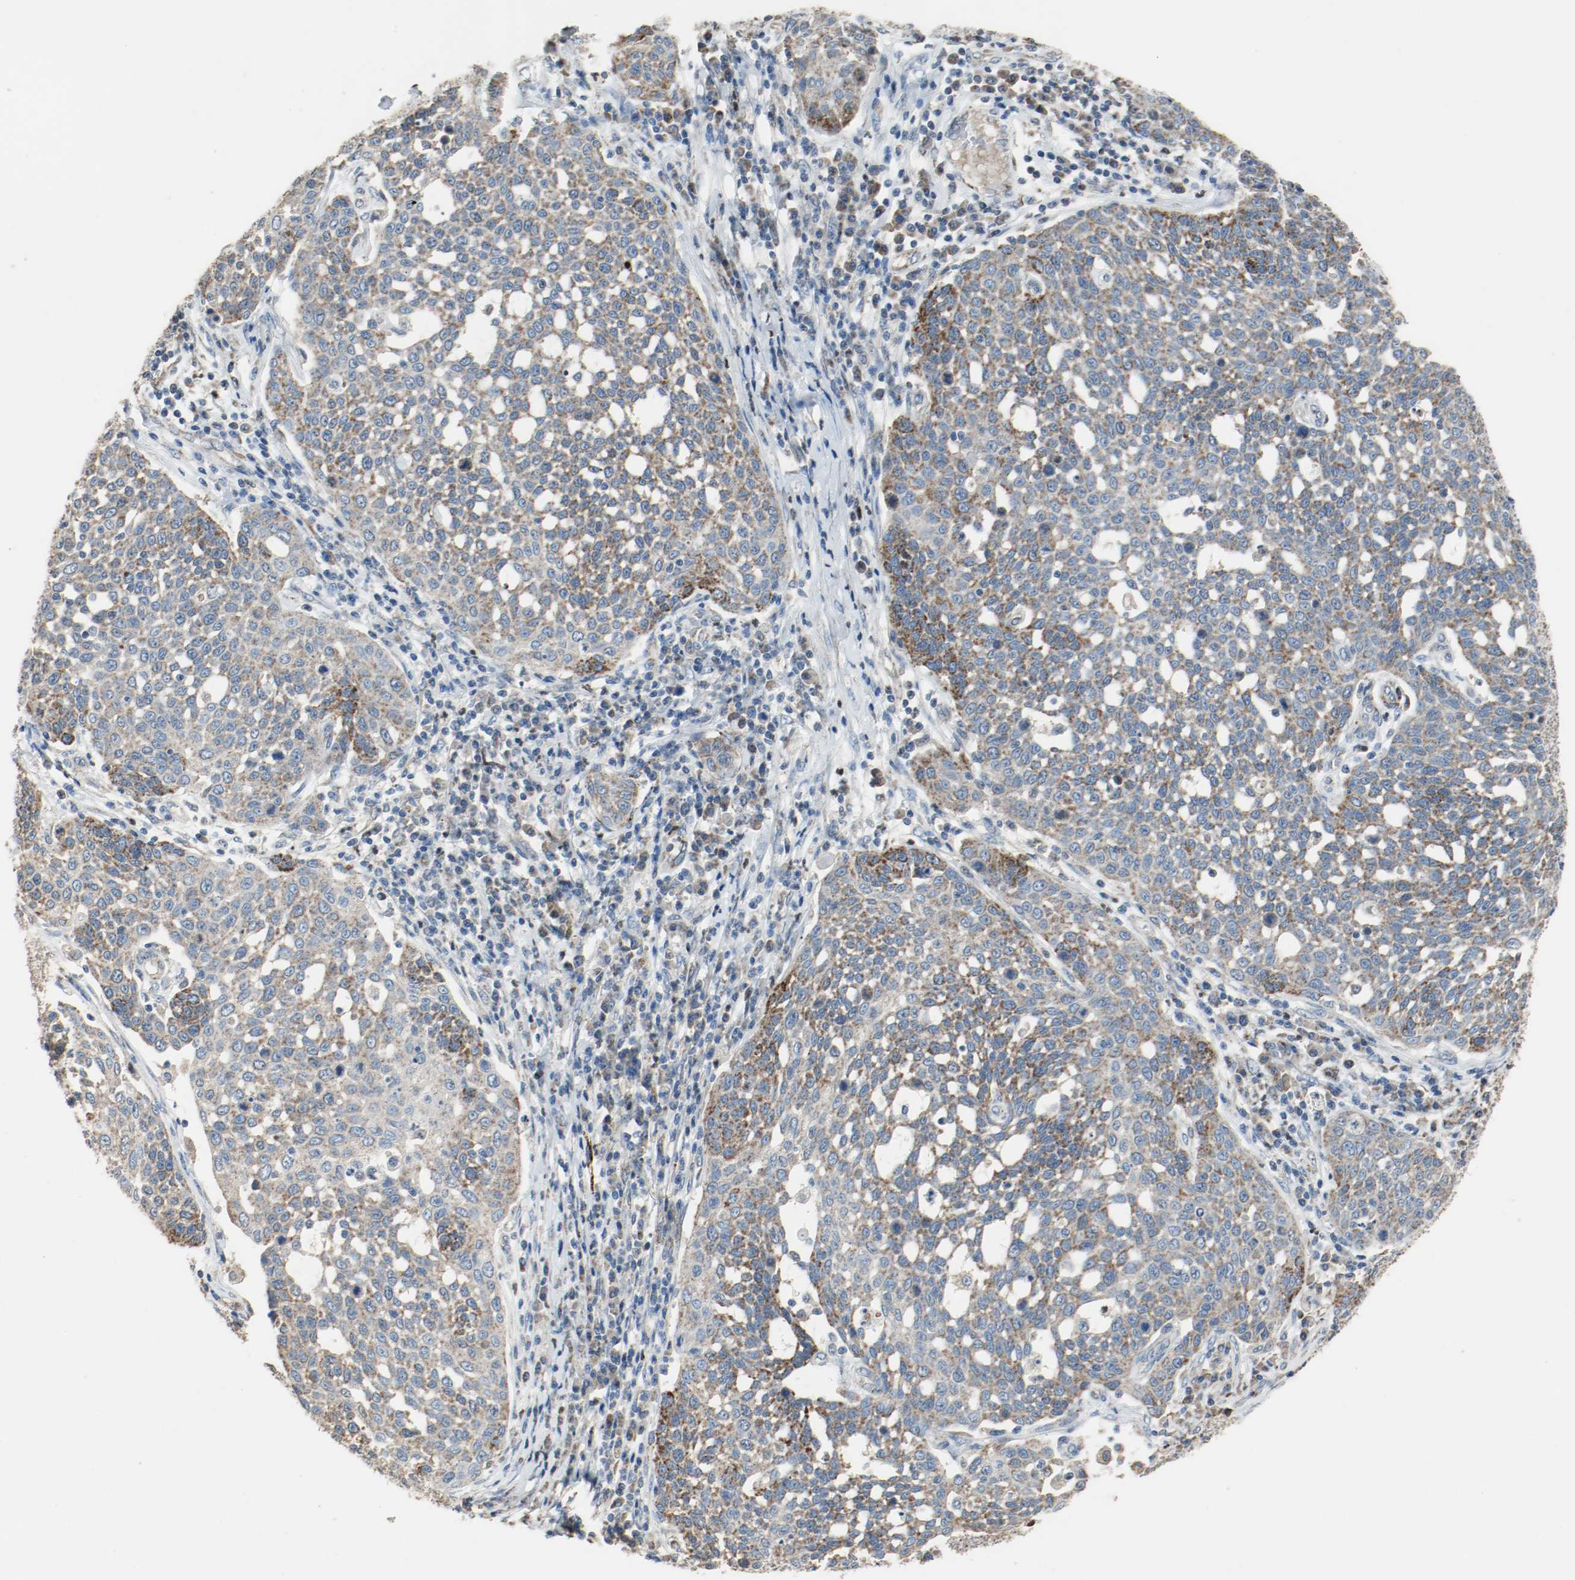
{"staining": {"intensity": "strong", "quantity": ">75%", "location": "cytoplasmic/membranous"}, "tissue": "cervical cancer", "cell_type": "Tumor cells", "image_type": "cancer", "snomed": [{"axis": "morphology", "description": "Squamous cell carcinoma, NOS"}, {"axis": "topography", "description": "Cervix"}], "caption": "This is a histology image of immunohistochemistry (IHC) staining of cervical squamous cell carcinoma, which shows strong staining in the cytoplasmic/membranous of tumor cells.", "gene": "ALDH4A1", "patient": {"sex": "female", "age": 34}}